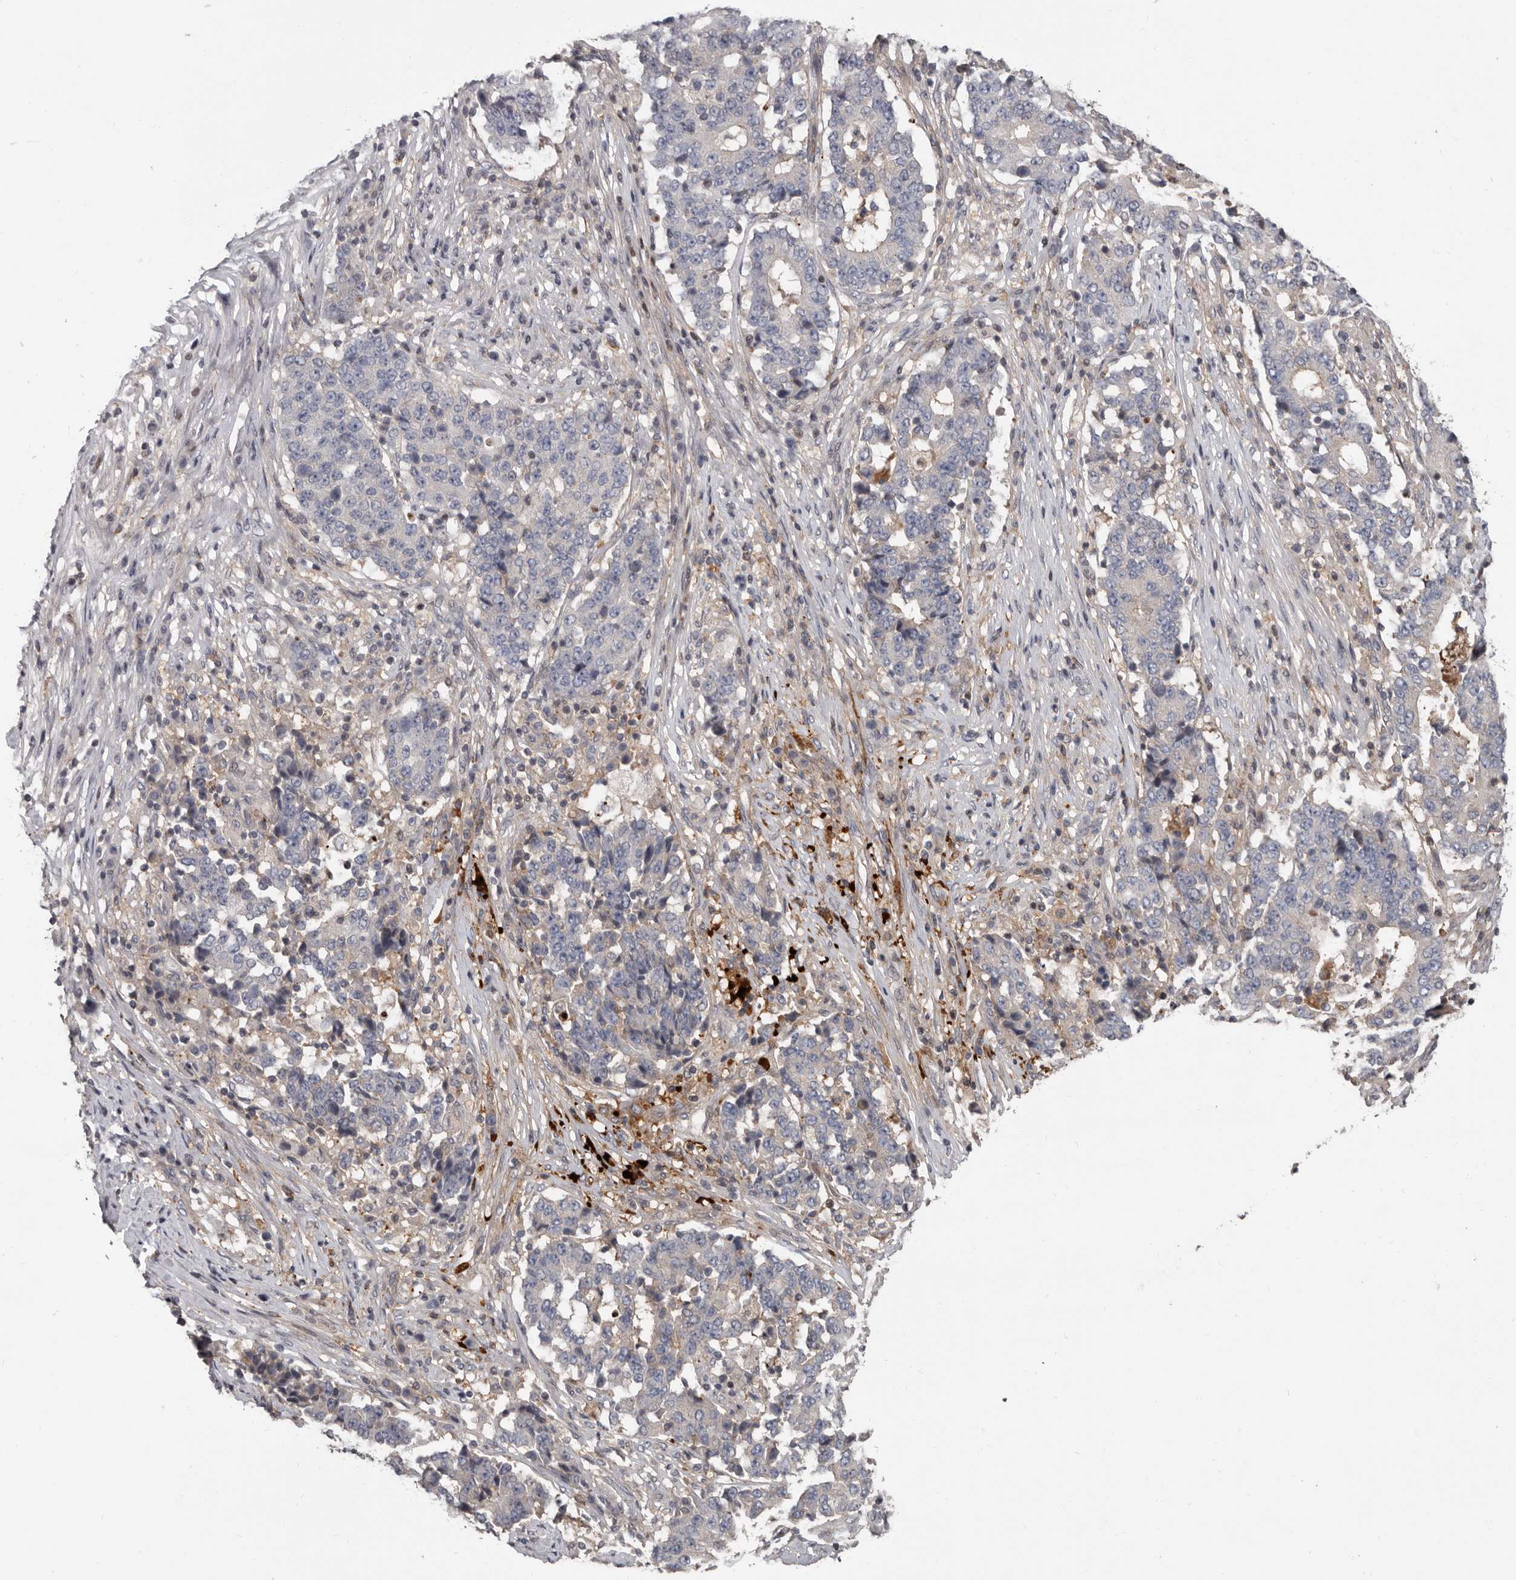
{"staining": {"intensity": "negative", "quantity": "none", "location": "none"}, "tissue": "stomach cancer", "cell_type": "Tumor cells", "image_type": "cancer", "snomed": [{"axis": "morphology", "description": "Adenocarcinoma, NOS"}, {"axis": "topography", "description": "Stomach"}], "caption": "Histopathology image shows no protein staining in tumor cells of stomach cancer (adenocarcinoma) tissue.", "gene": "FGFR4", "patient": {"sex": "male", "age": 59}}